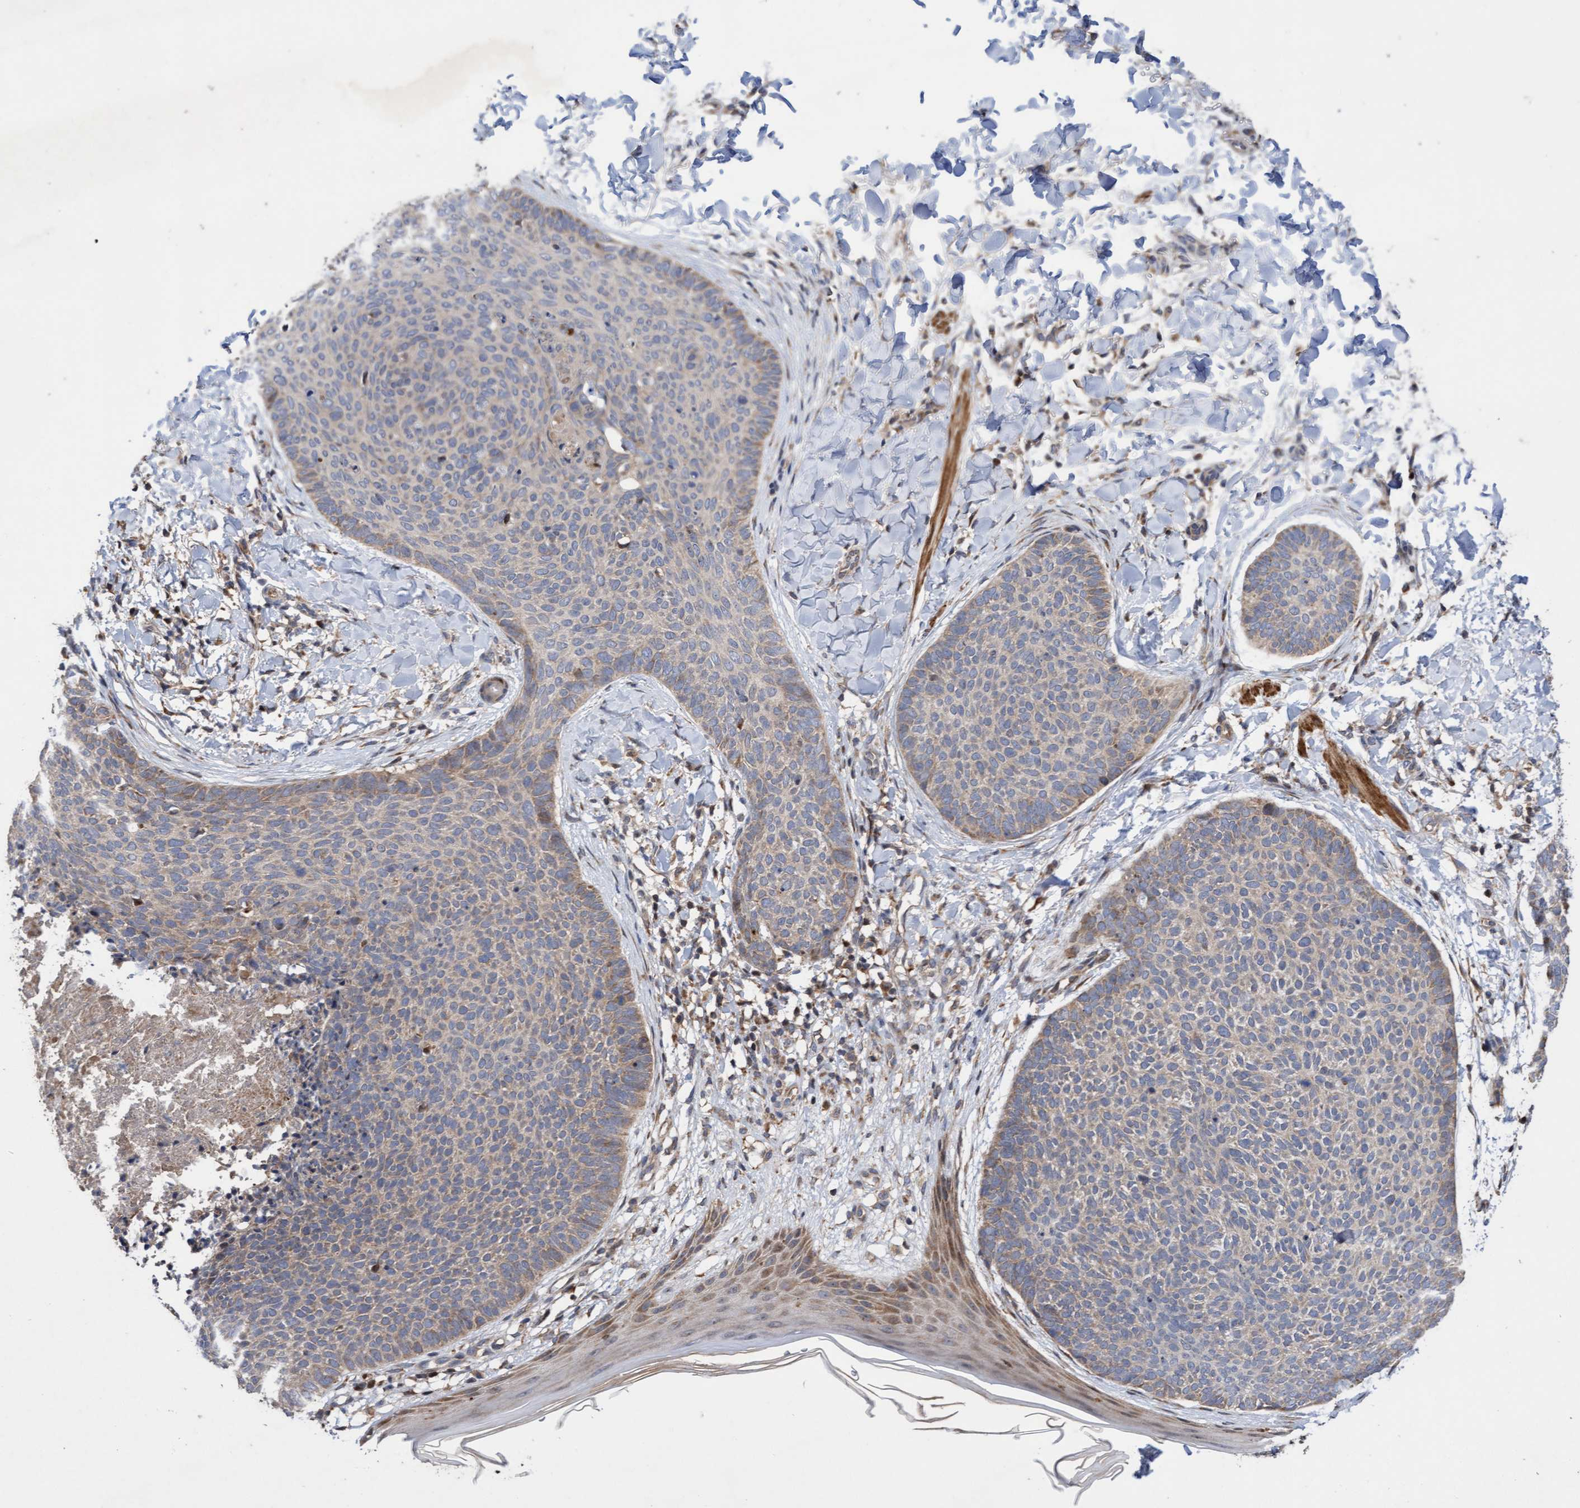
{"staining": {"intensity": "weak", "quantity": "<25%", "location": "cytoplasmic/membranous"}, "tissue": "skin cancer", "cell_type": "Tumor cells", "image_type": "cancer", "snomed": [{"axis": "morphology", "description": "Normal tissue, NOS"}, {"axis": "morphology", "description": "Basal cell carcinoma"}, {"axis": "topography", "description": "Skin"}], "caption": "Micrograph shows no protein staining in tumor cells of skin cancer (basal cell carcinoma) tissue. (Stains: DAB immunohistochemistry (IHC) with hematoxylin counter stain, Microscopy: brightfield microscopy at high magnification).", "gene": "ELP5", "patient": {"sex": "male", "age": 50}}